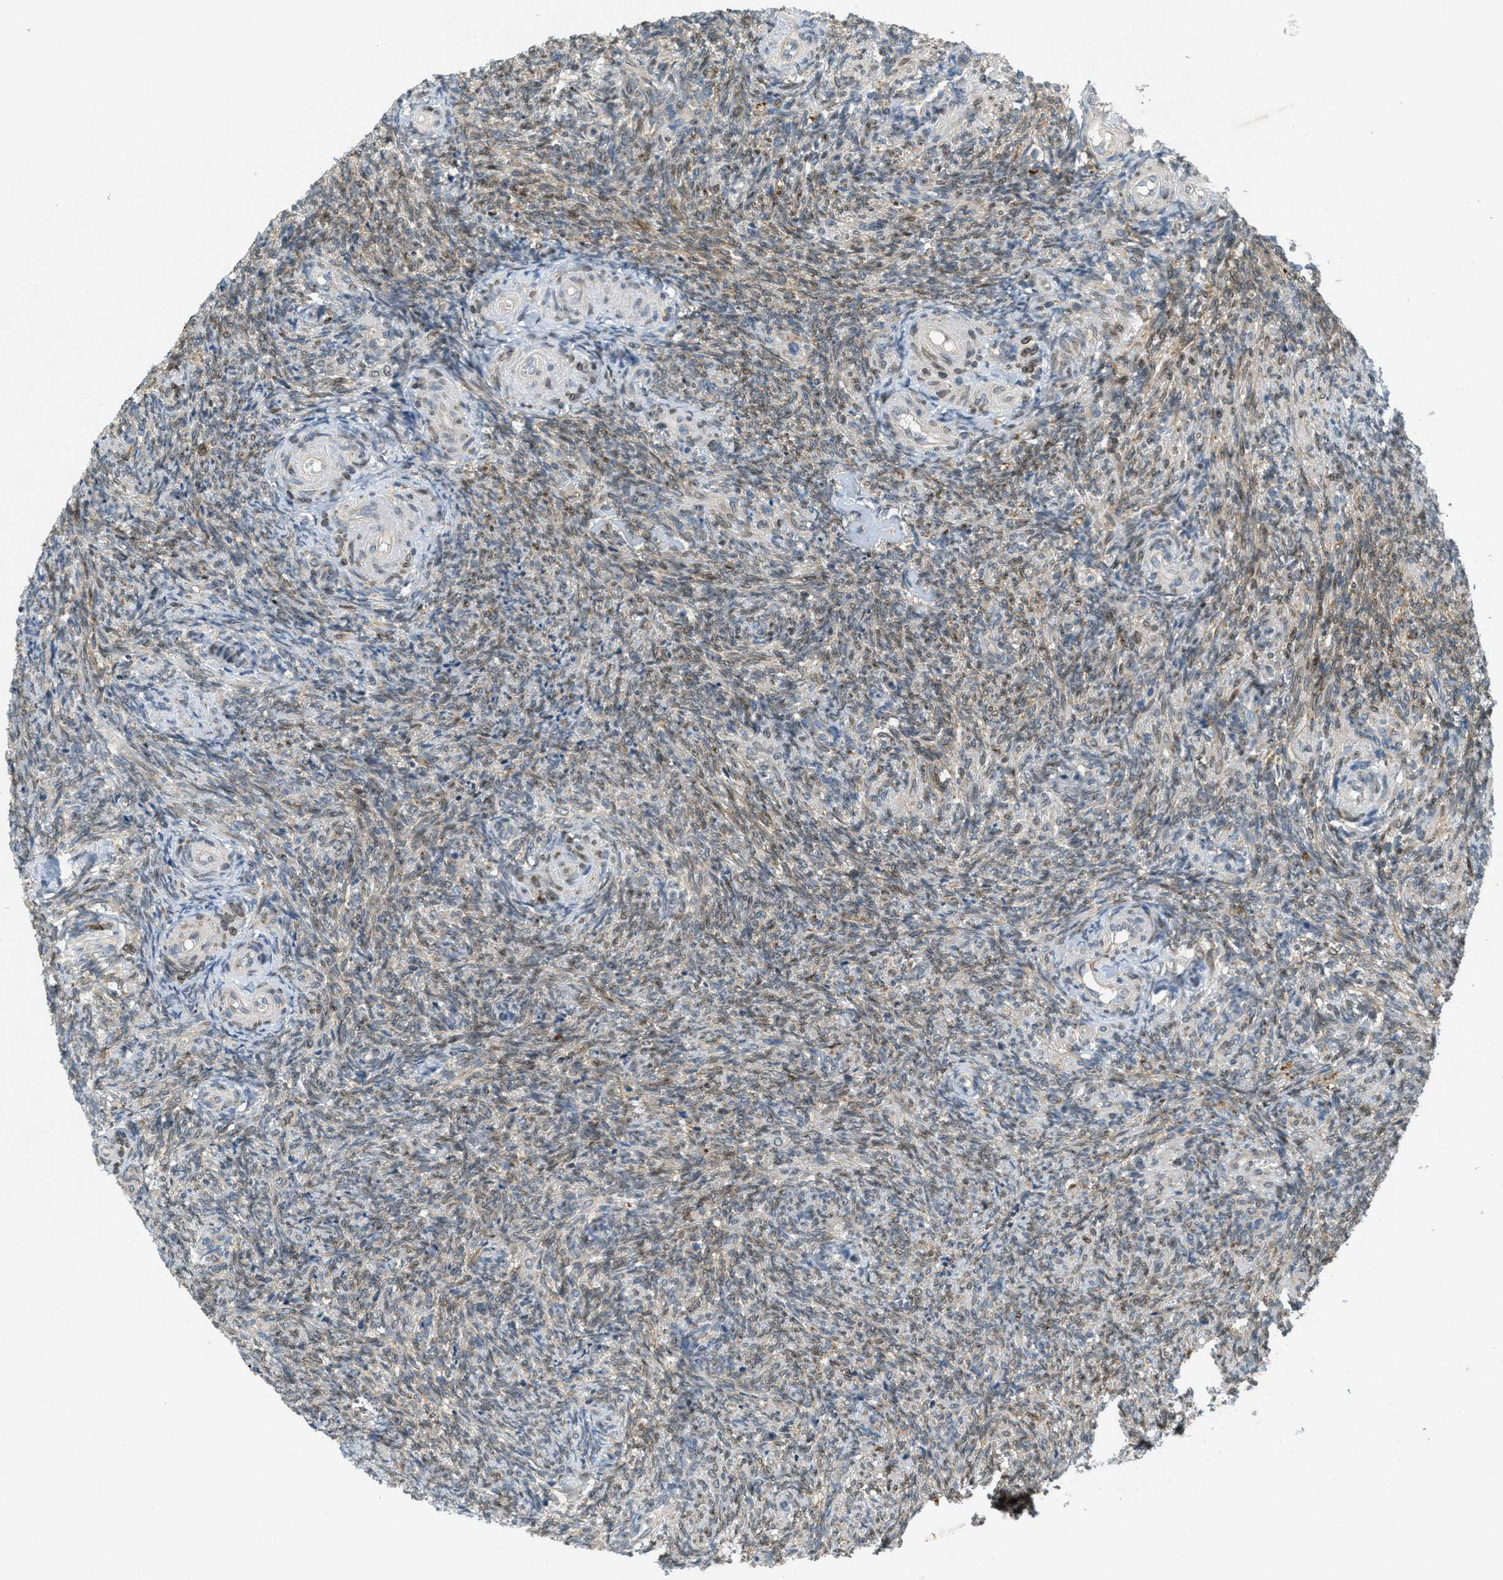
{"staining": {"intensity": "strong", "quantity": ">75%", "location": "cytoplasmic/membranous"}, "tissue": "ovary", "cell_type": "Follicle cells", "image_type": "normal", "snomed": [{"axis": "morphology", "description": "Normal tissue, NOS"}, {"axis": "topography", "description": "Ovary"}], "caption": "Immunohistochemistry micrograph of normal ovary: human ovary stained using IHC shows high levels of strong protein expression localized specifically in the cytoplasmic/membranous of follicle cells, appearing as a cytoplasmic/membranous brown color.", "gene": "SIGMAR1", "patient": {"sex": "female", "age": 41}}